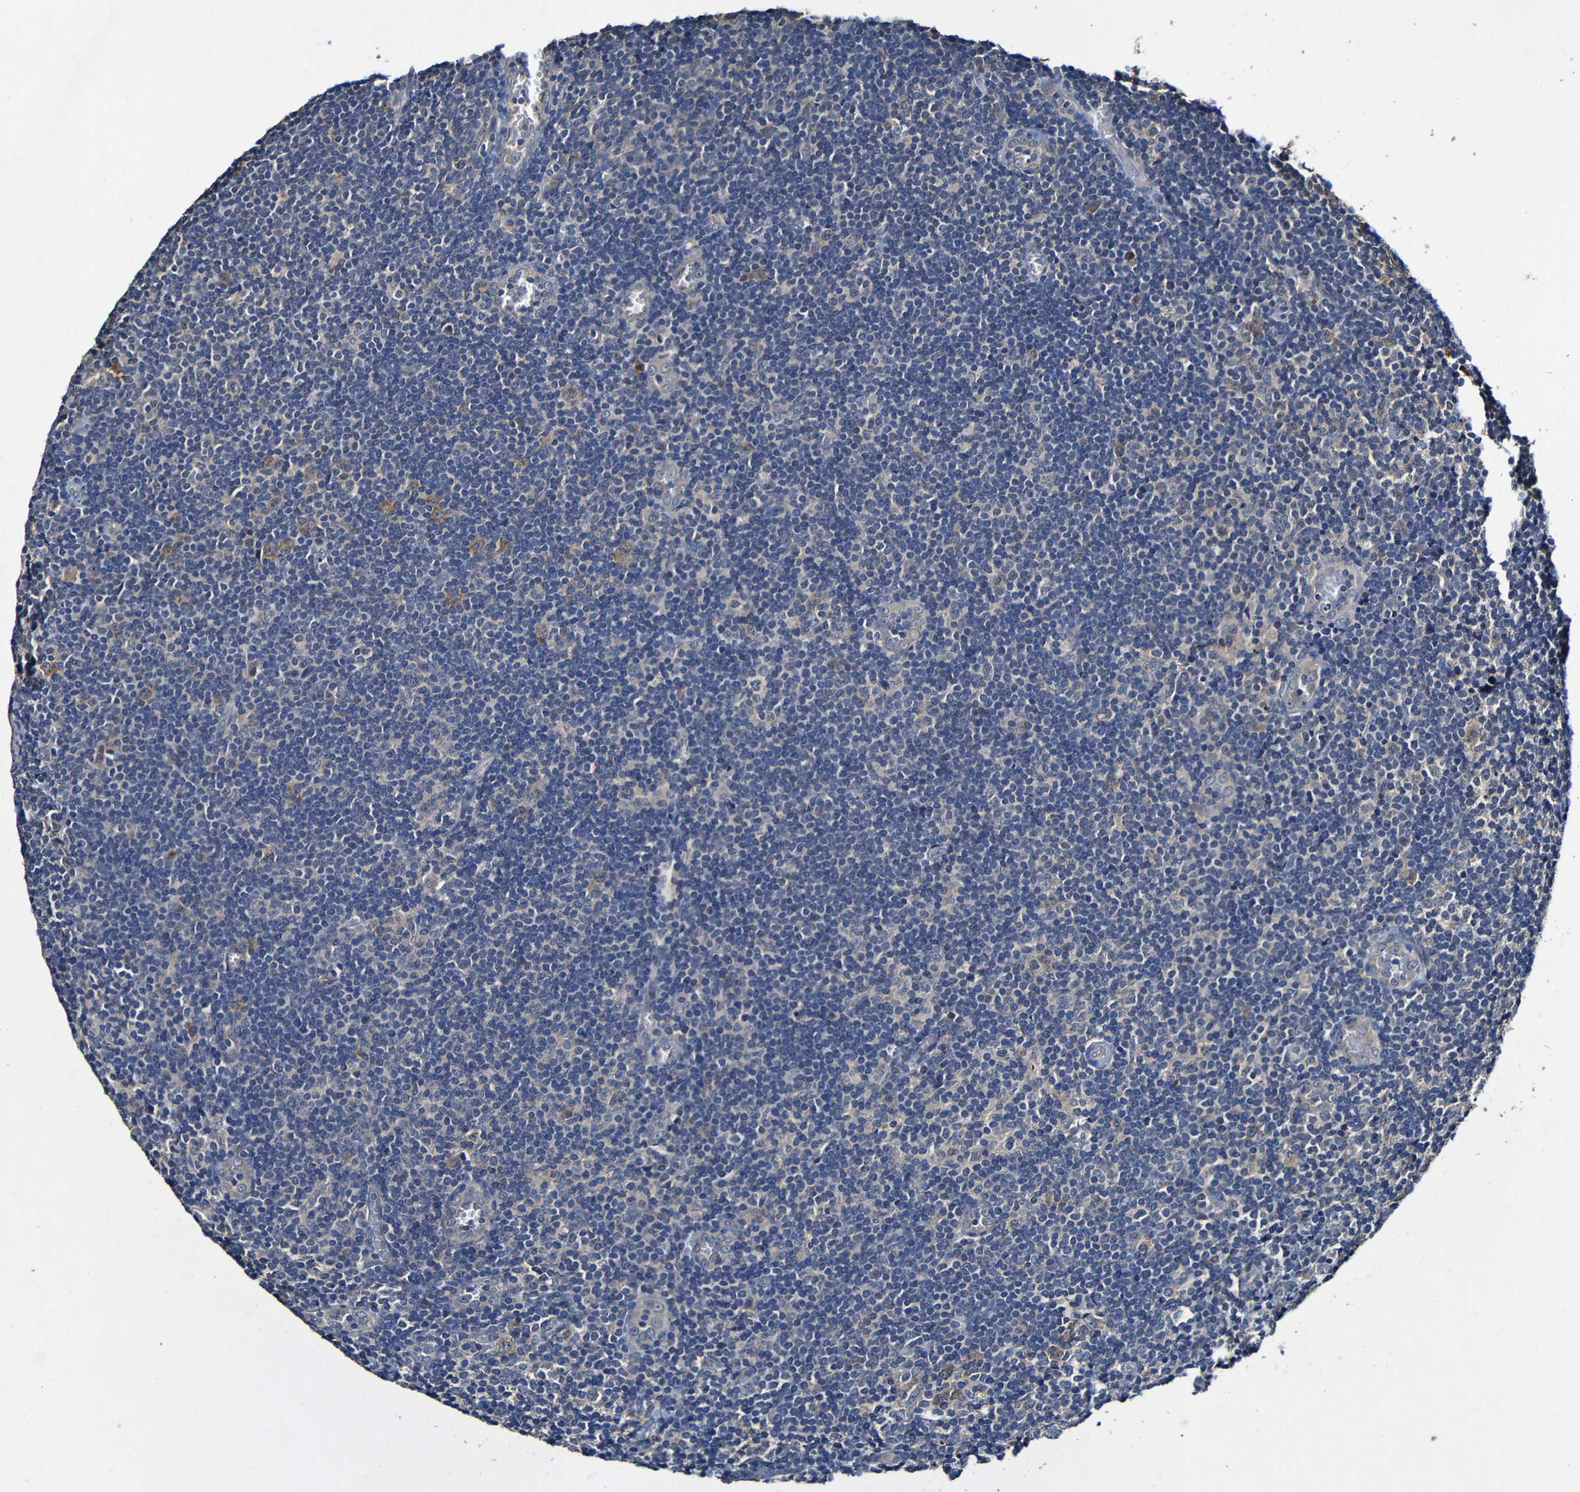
{"staining": {"intensity": "weak", "quantity": "25%-75%", "location": "cytoplasmic/membranous"}, "tissue": "tonsil", "cell_type": "Germinal center cells", "image_type": "normal", "snomed": [{"axis": "morphology", "description": "Normal tissue, NOS"}, {"axis": "topography", "description": "Tonsil"}], "caption": "Immunohistochemistry (DAB (3,3'-diaminobenzidine)) staining of normal tonsil reveals weak cytoplasmic/membranous protein positivity in about 25%-75% of germinal center cells. The protein of interest is shown in brown color, while the nuclei are stained blue.", "gene": "LRRC70", "patient": {"sex": "male", "age": 37}}